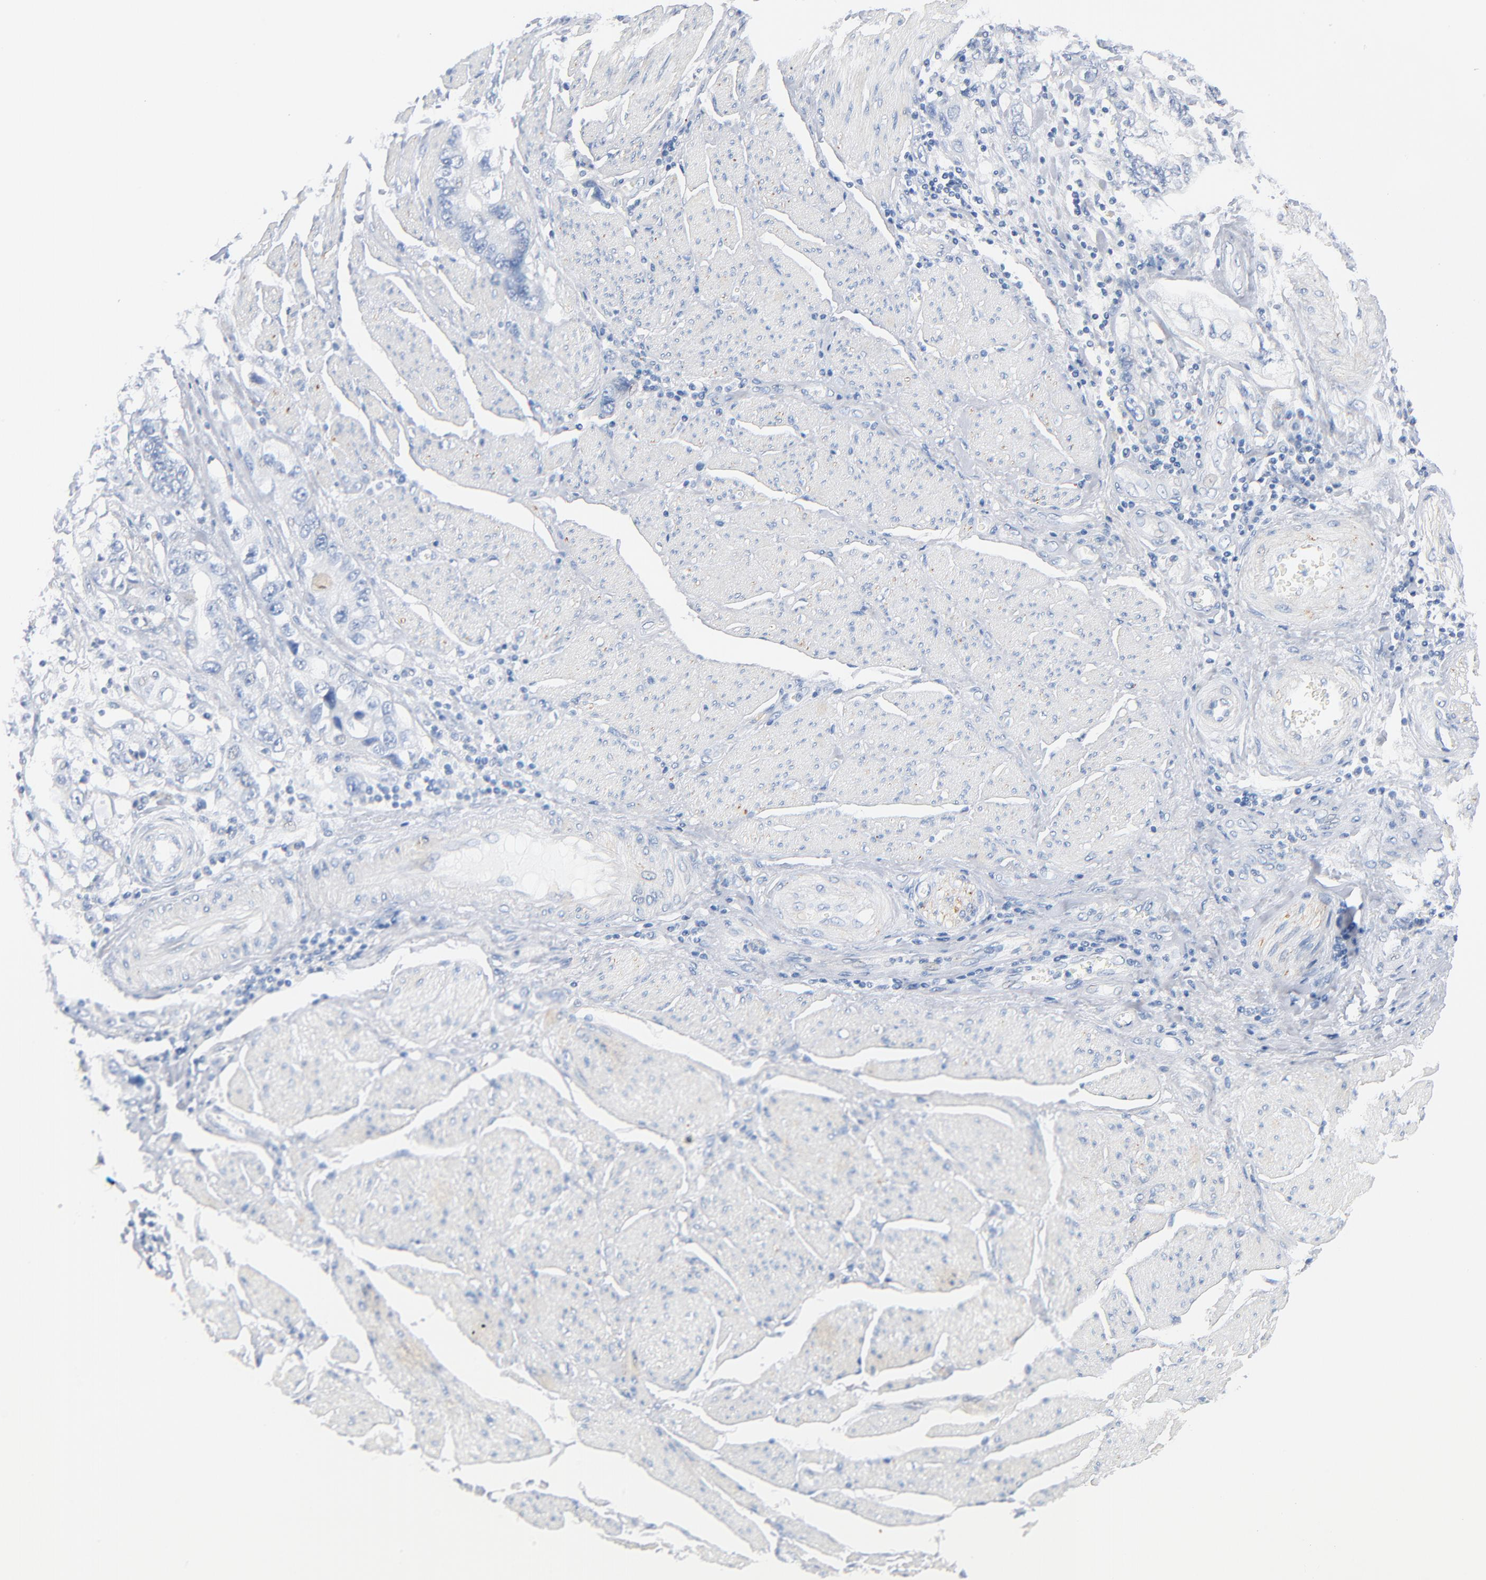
{"staining": {"intensity": "negative", "quantity": "none", "location": "none"}, "tissue": "stomach cancer", "cell_type": "Tumor cells", "image_type": "cancer", "snomed": [{"axis": "morphology", "description": "Adenocarcinoma, NOS"}, {"axis": "topography", "description": "Pancreas"}, {"axis": "topography", "description": "Stomach, upper"}], "caption": "Micrograph shows no protein staining in tumor cells of adenocarcinoma (stomach) tissue. Nuclei are stained in blue.", "gene": "IFT43", "patient": {"sex": "male", "age": 77}}